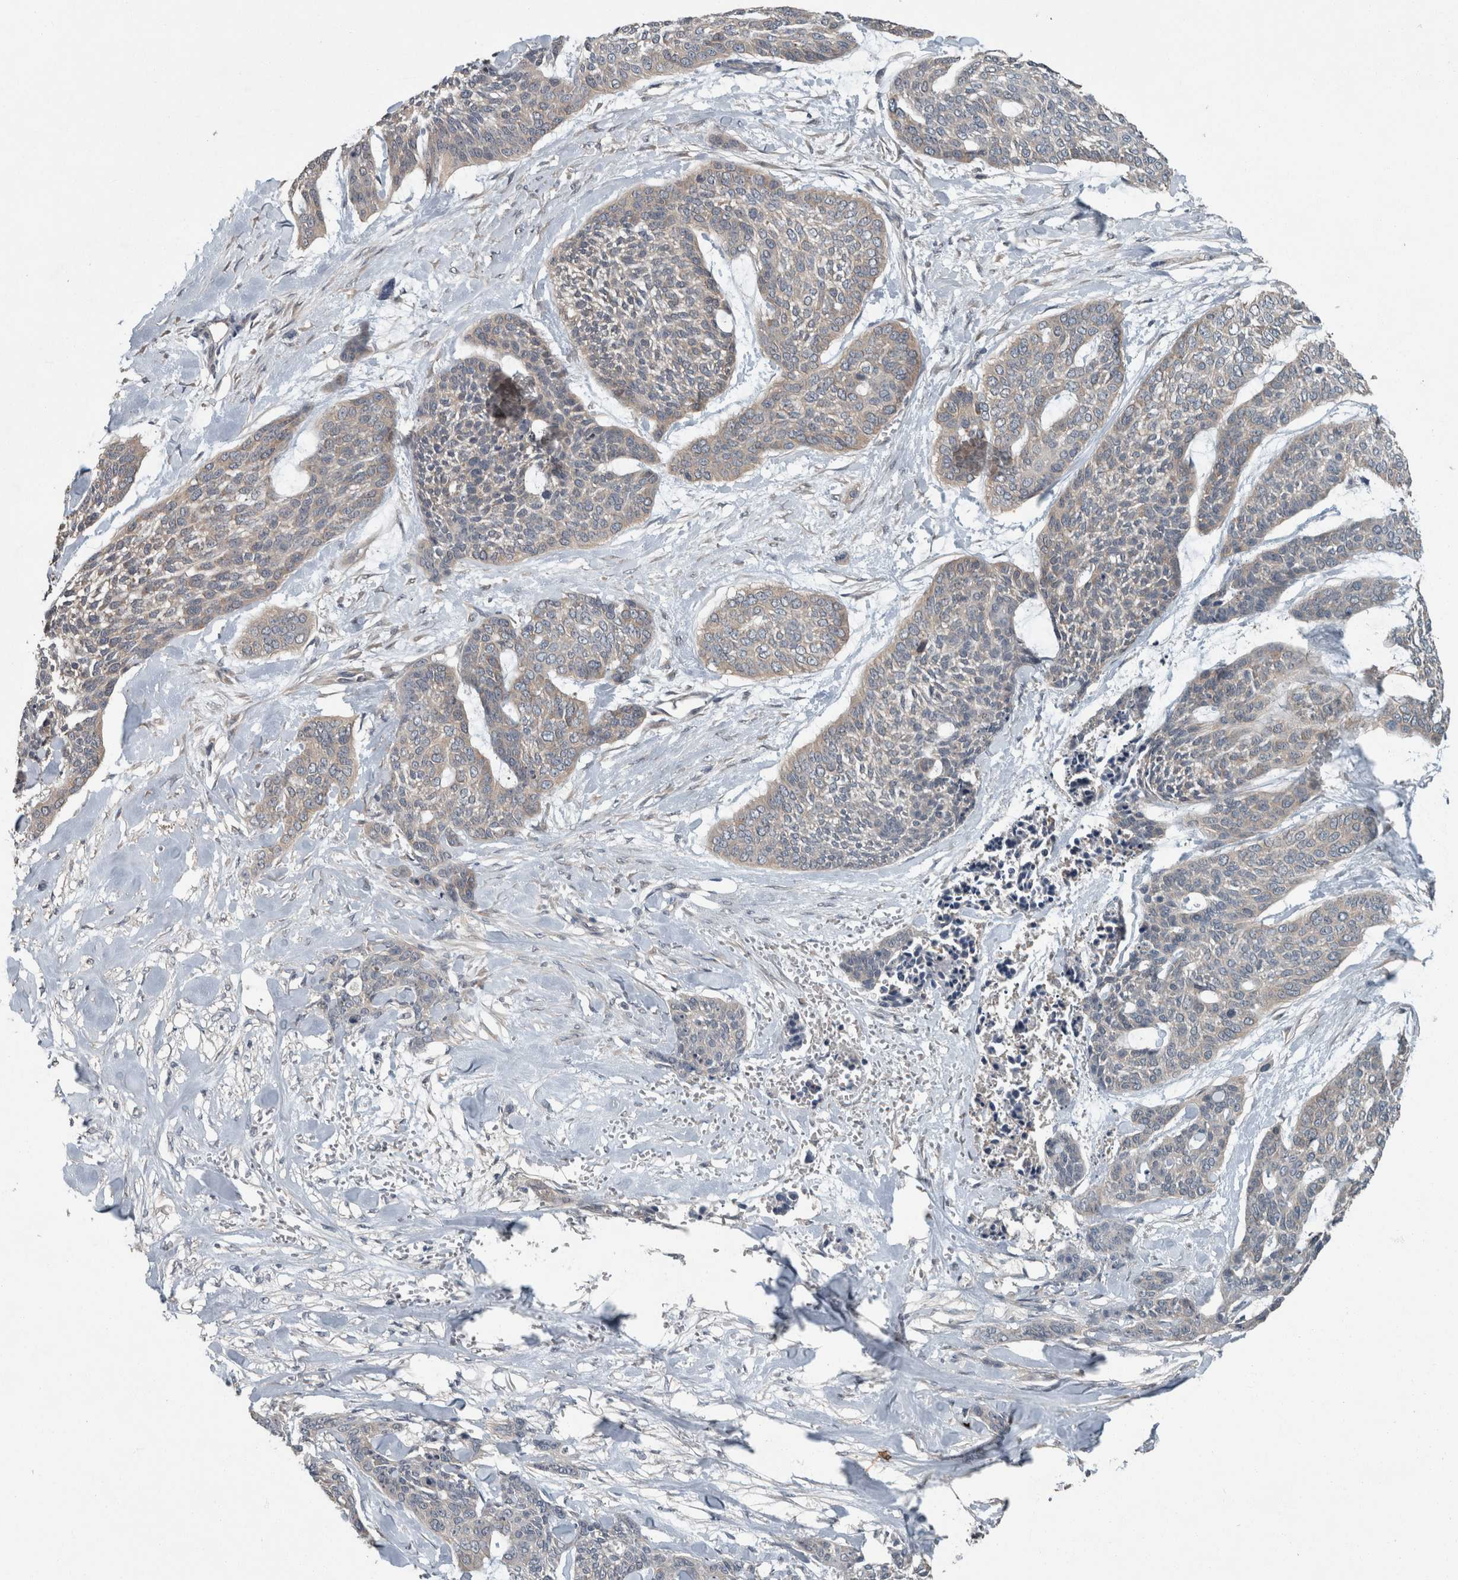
{"staining": {"intensity": "negative", "quantity": "none", "location": "none"}, "tissue": "skin cancer", "cell_type": "Tumor cells", "image_type": "cancer", "snomed": [{"axis": "morphology", "description": "Basal cell carcinoma"}, {"axis": "topography", "description": "Skin"}], "caption": "A high-resolution micrograph shows immunohistochemistry (IHC) staining of skin basal cell carcinoma, which exhibits no significant positivity in tumor cells.", "gene": "KNTC1", "patient": {"sex": "female", "age": 64}}